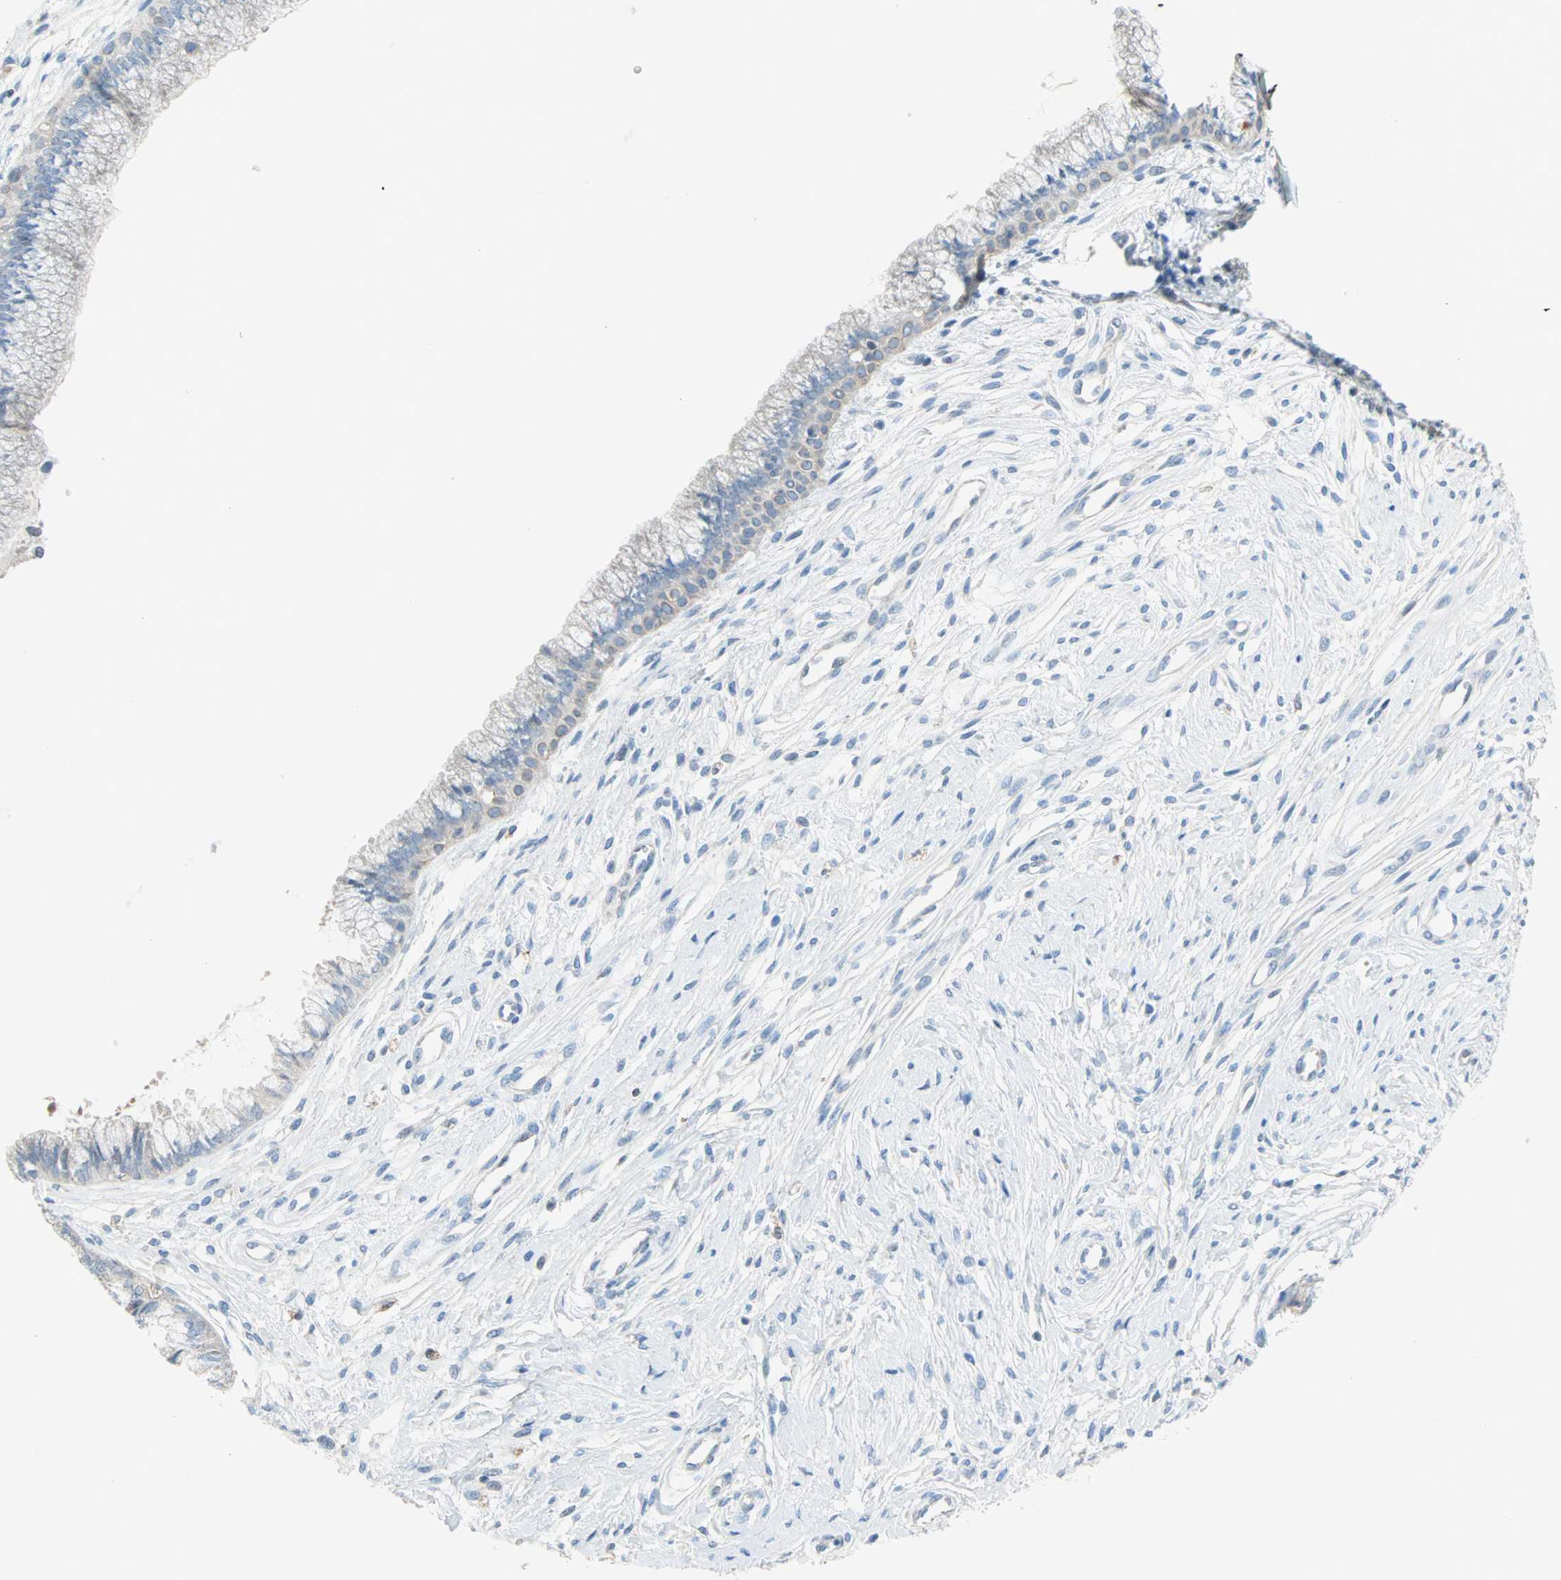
{"staining": {"intensity": "negative", "quantity": "none", "location": "none"}, "tissue": "cervix", "cell_type": "Glandular cells", "image_type": "normal", "snomed": [{"axis": "morphology", "description": "Normal tissue, NOS"}, {"axis": "topography", "description": "Cervix"}], "caption": "Image shows no significant protein expression in glandular cells of unremarkable cervix. The staining is performed using DAB (3,3'-diaminobenzidine) brown chromogen with nuclei counter-stained in using hematoxylin.", "gene": "ACVRL1", "patient": {"sex": "female", "age": 39}}